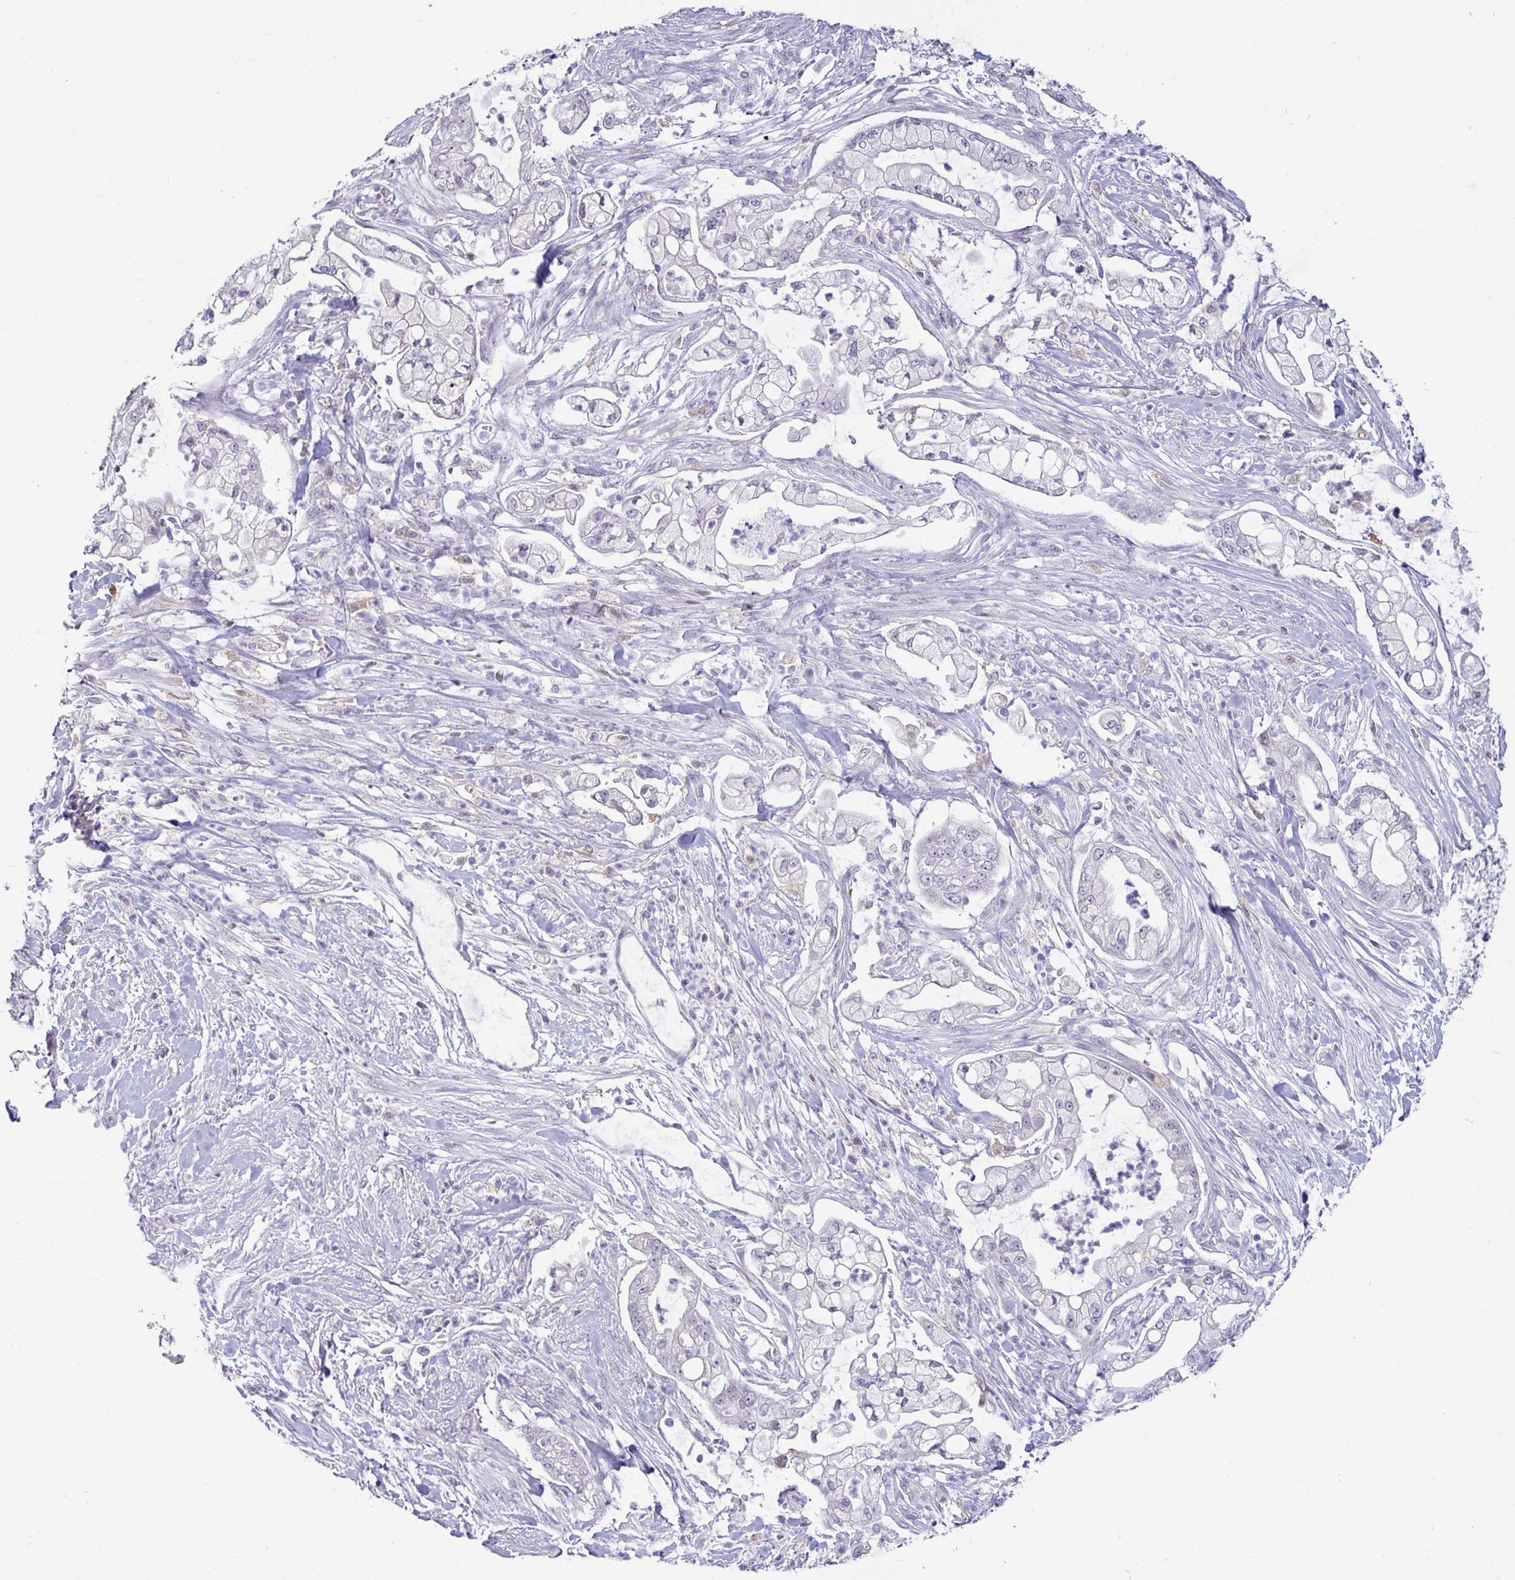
{"staining": {"intensity": "negative", "quantity": "none", "location": "none"}, "tissue": "pancreatic cancer", "cell_type": "Tumor cells", "image_type": "cancer", "snomed": [{"axis": "morphology", "description": "Adenocarcinoma, NOS"}, {"axis": "topography", "description": "Pancreas"}], "caption": "Tumor cells are negative for brown protein staining in pancreatic cancer (adenocarcinoma).", "gene": "GSTM1", "patient": {"sex": "female", "age": 69}}